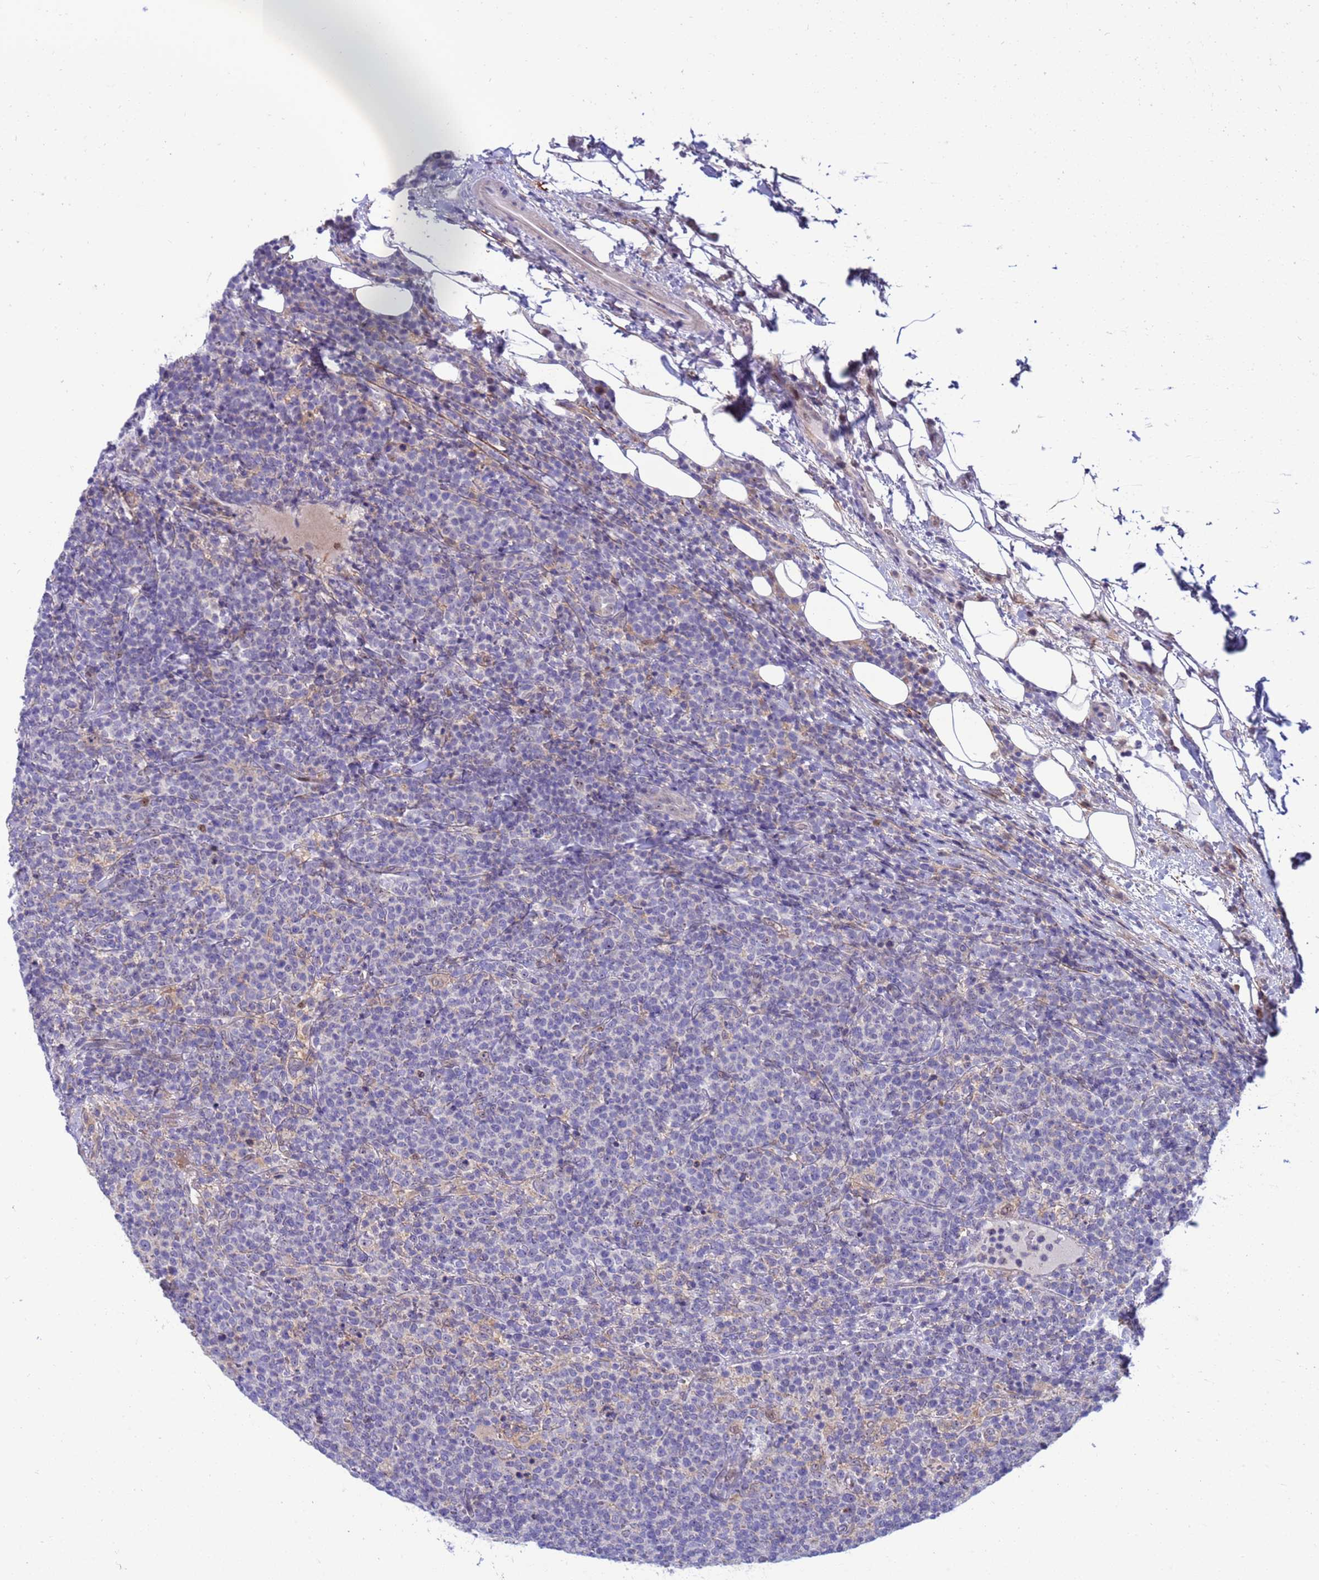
{"staining": {"intensity": "negative", "quantity": "none", "location": "none"}, "tissue": "lymphoma", "cell_type": "Tumor cells", "image_type": "cancer", "snomed": [{"axis": "morphology", "description": "Malignant lymphoma, non-Hodgkin's type, High grade"}, {"axis": "topography", "description": "Lymph node"}], "caption": "Tumor cells show no significant positivity in lymphoma.", "gene": "LRATD1", "patient": {"sex": "male", "age": 61}}